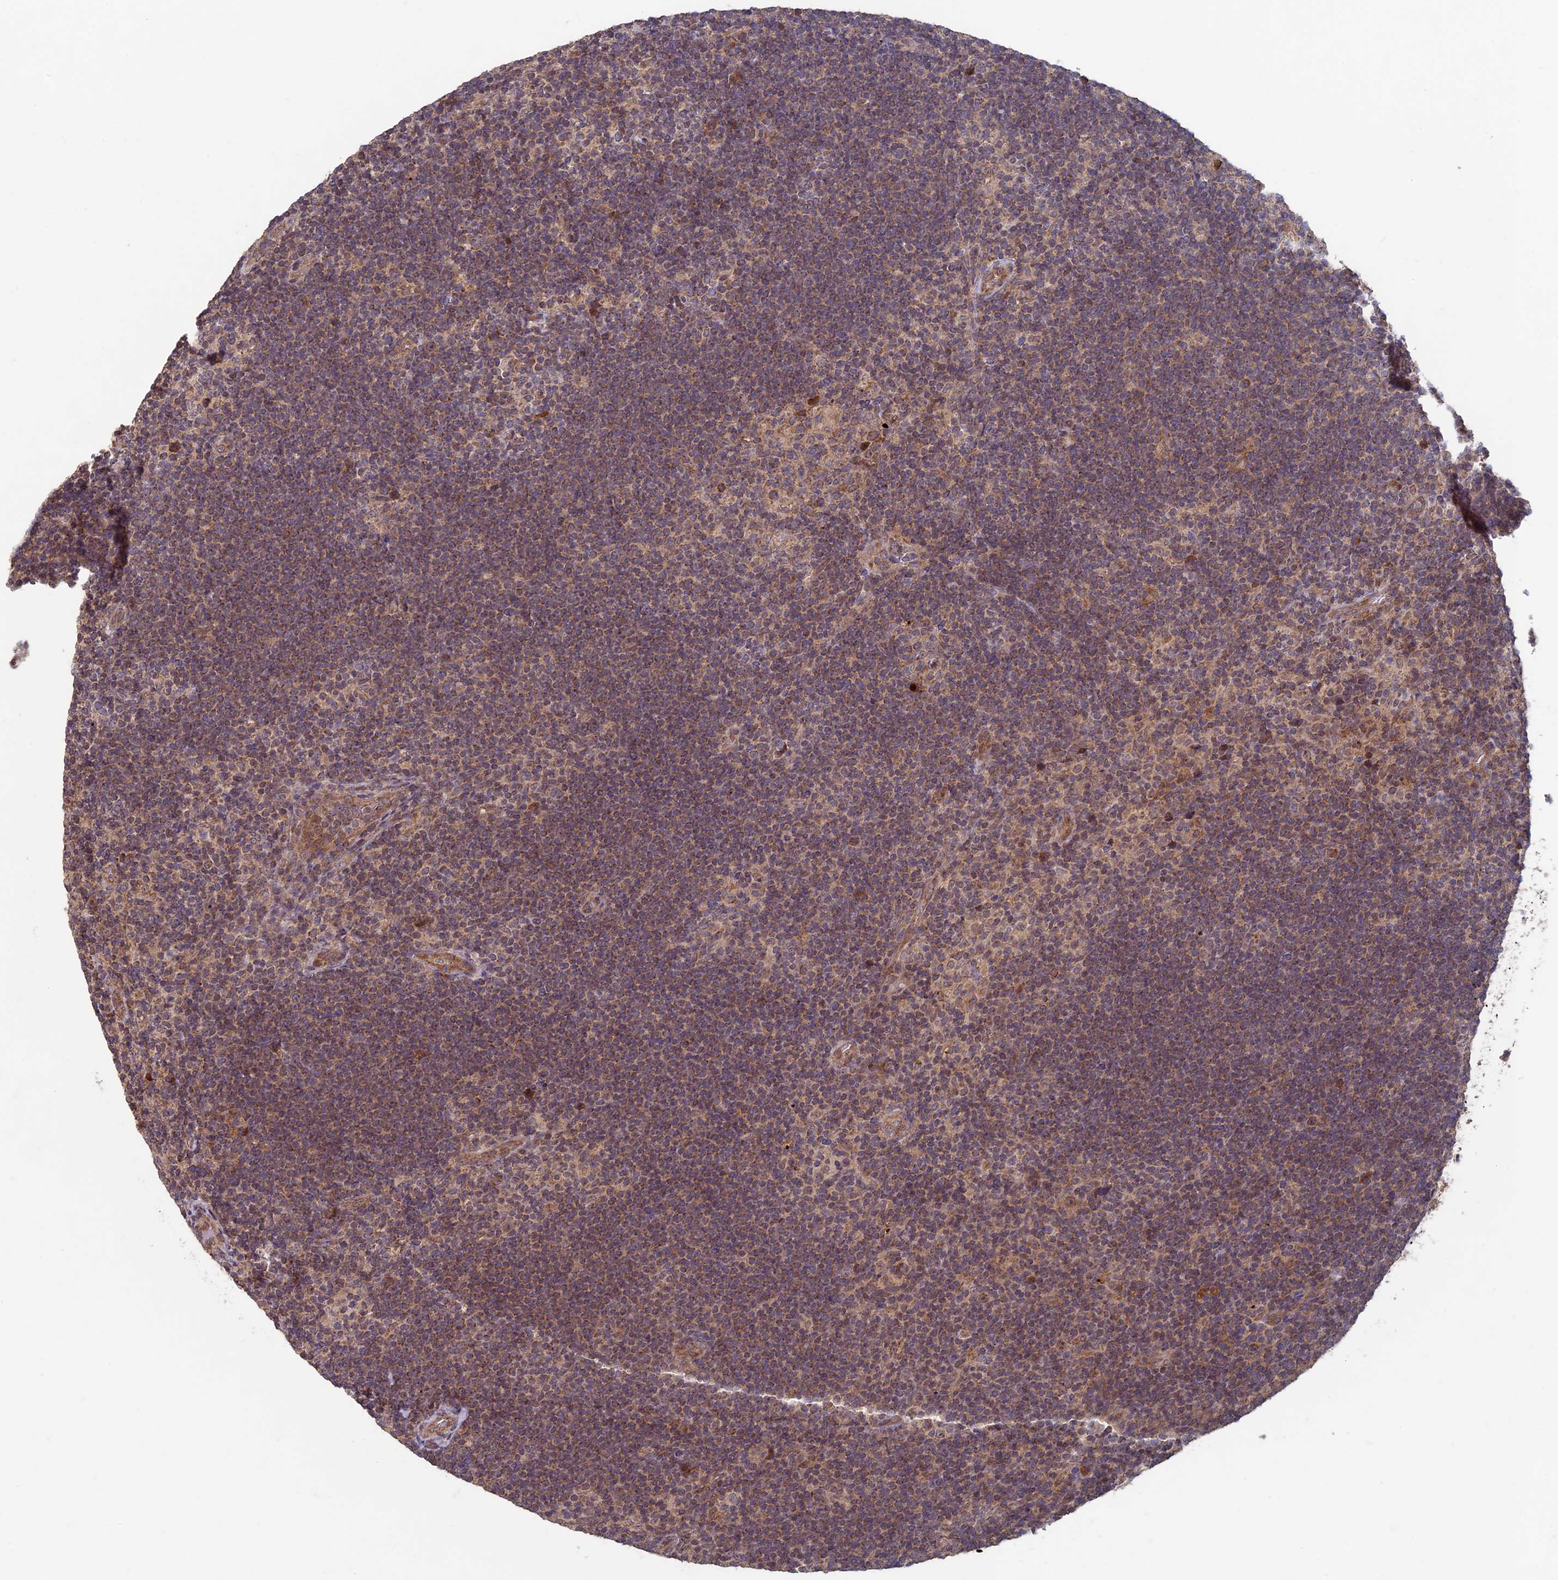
{"staining": {"intensity": "weak", "quantity": "25%-75%", "location": "cytoplasmic/membranous"}, "tissue": "lymphoma", "cell_type": "Tumor cells", "image_type": "cancer", "snomed": [{"axis": "morphology", "description": "Hodgkin's disease, NOS"}, {"axis": "topography", "description": "Lymph node"}], "caption": "Protein staining of lymphoma tissue exhibits weak cytoplasmic/membranous positivity in about 25%-75% of tumor cells.", "gene": "RCCD1", "patient": {"sex": "female", "age": 57}}